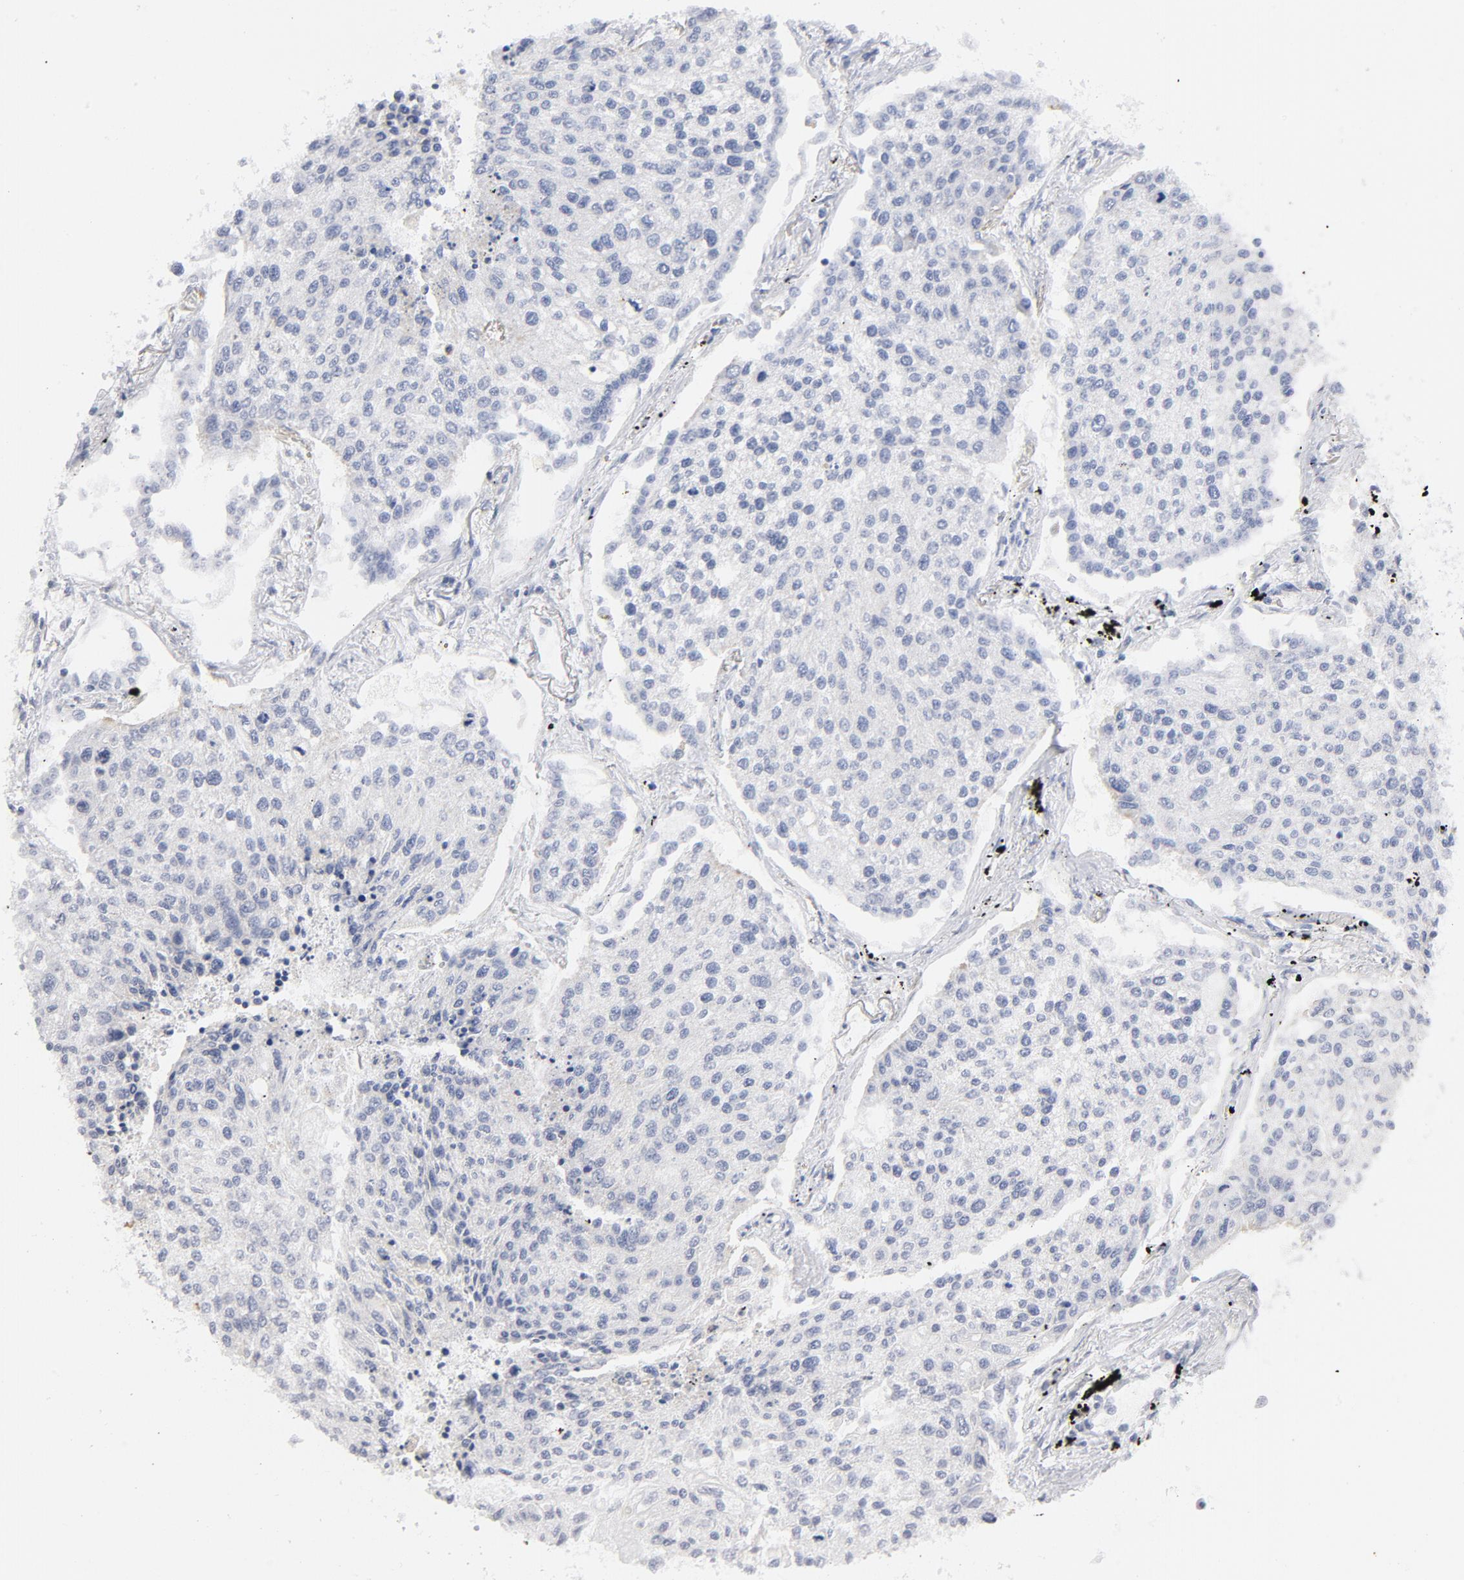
{"staining": {"intensity": "negative", "quantity": "none", "location": "none"}, "tissue": "lung cancer", "cell_type": "Tumor cells", "image_type": "cancer", "snomed": [{"axis": "morphology", "description": "Squamous cell carcinoma, NOS"}, {"axis": "topography", "description": "Lung"}], "caption": "Micrograph shows no significant protein expression in tumor cells of lung squamous cell carcinoma.", "gene": "BAP1", "patient": {"sex": "male", "age": 75}}